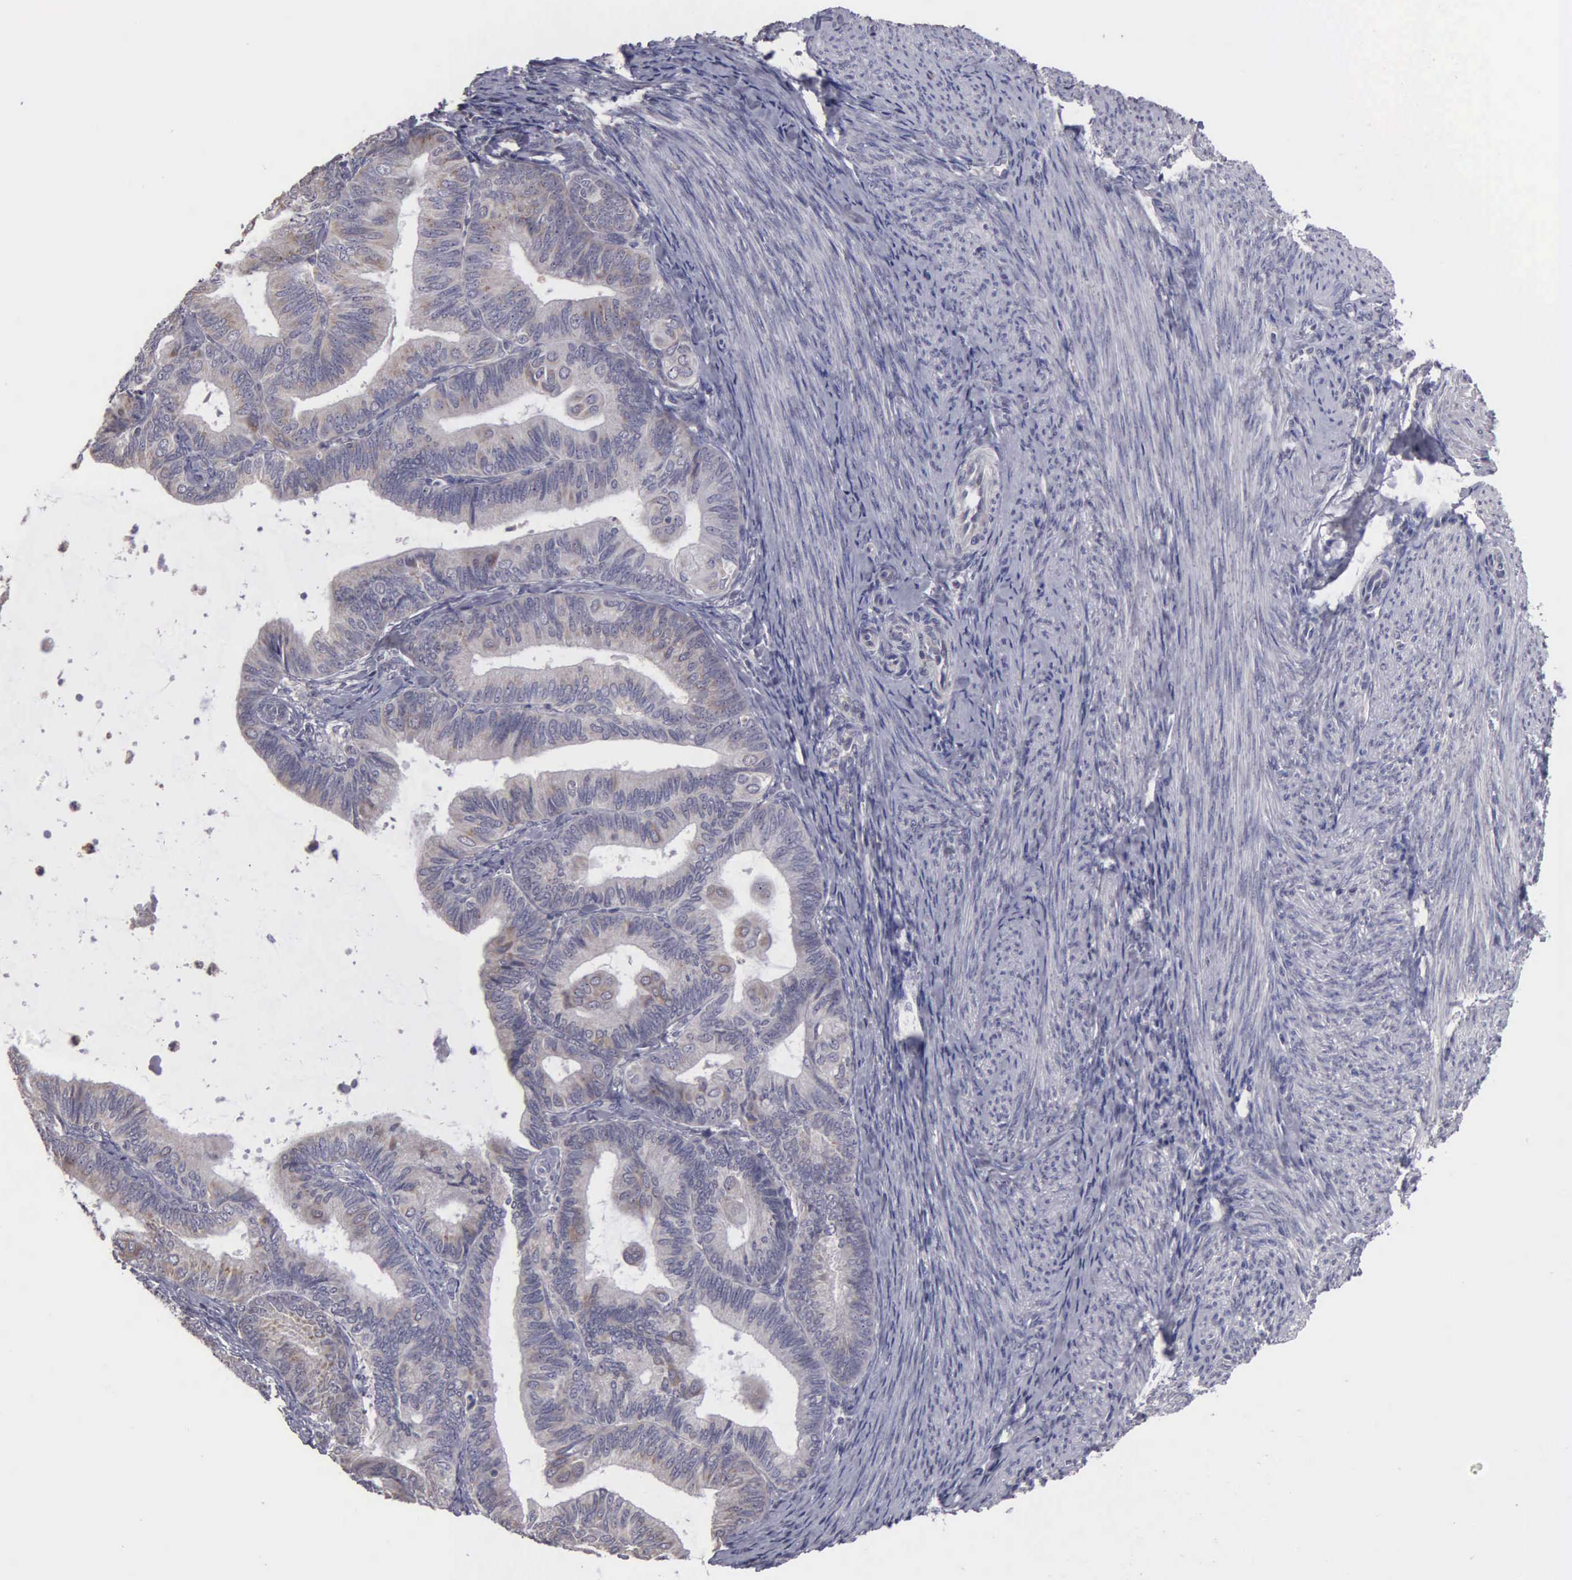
{"staining": {"intensity": "weak", "quantity": "<25%", "location": "cytoplasmic/membranous"}, "tissue": "endometrial cancer", "cell_type": "Tumor cells", "image_type": "cancer", "snomed": [{"axis": "morphology", "description": "Adenocarcinoma, NOS"}, {"axis": "topography", "description": "Endometrium"}], "caption": "This is an immunohistochemistry micrograph of human endometrial cancer (adenocarcinoma). There is no staining in tumor cells.", "gene": "BRD1", "patient": {"sex": "female", "age": 63}}